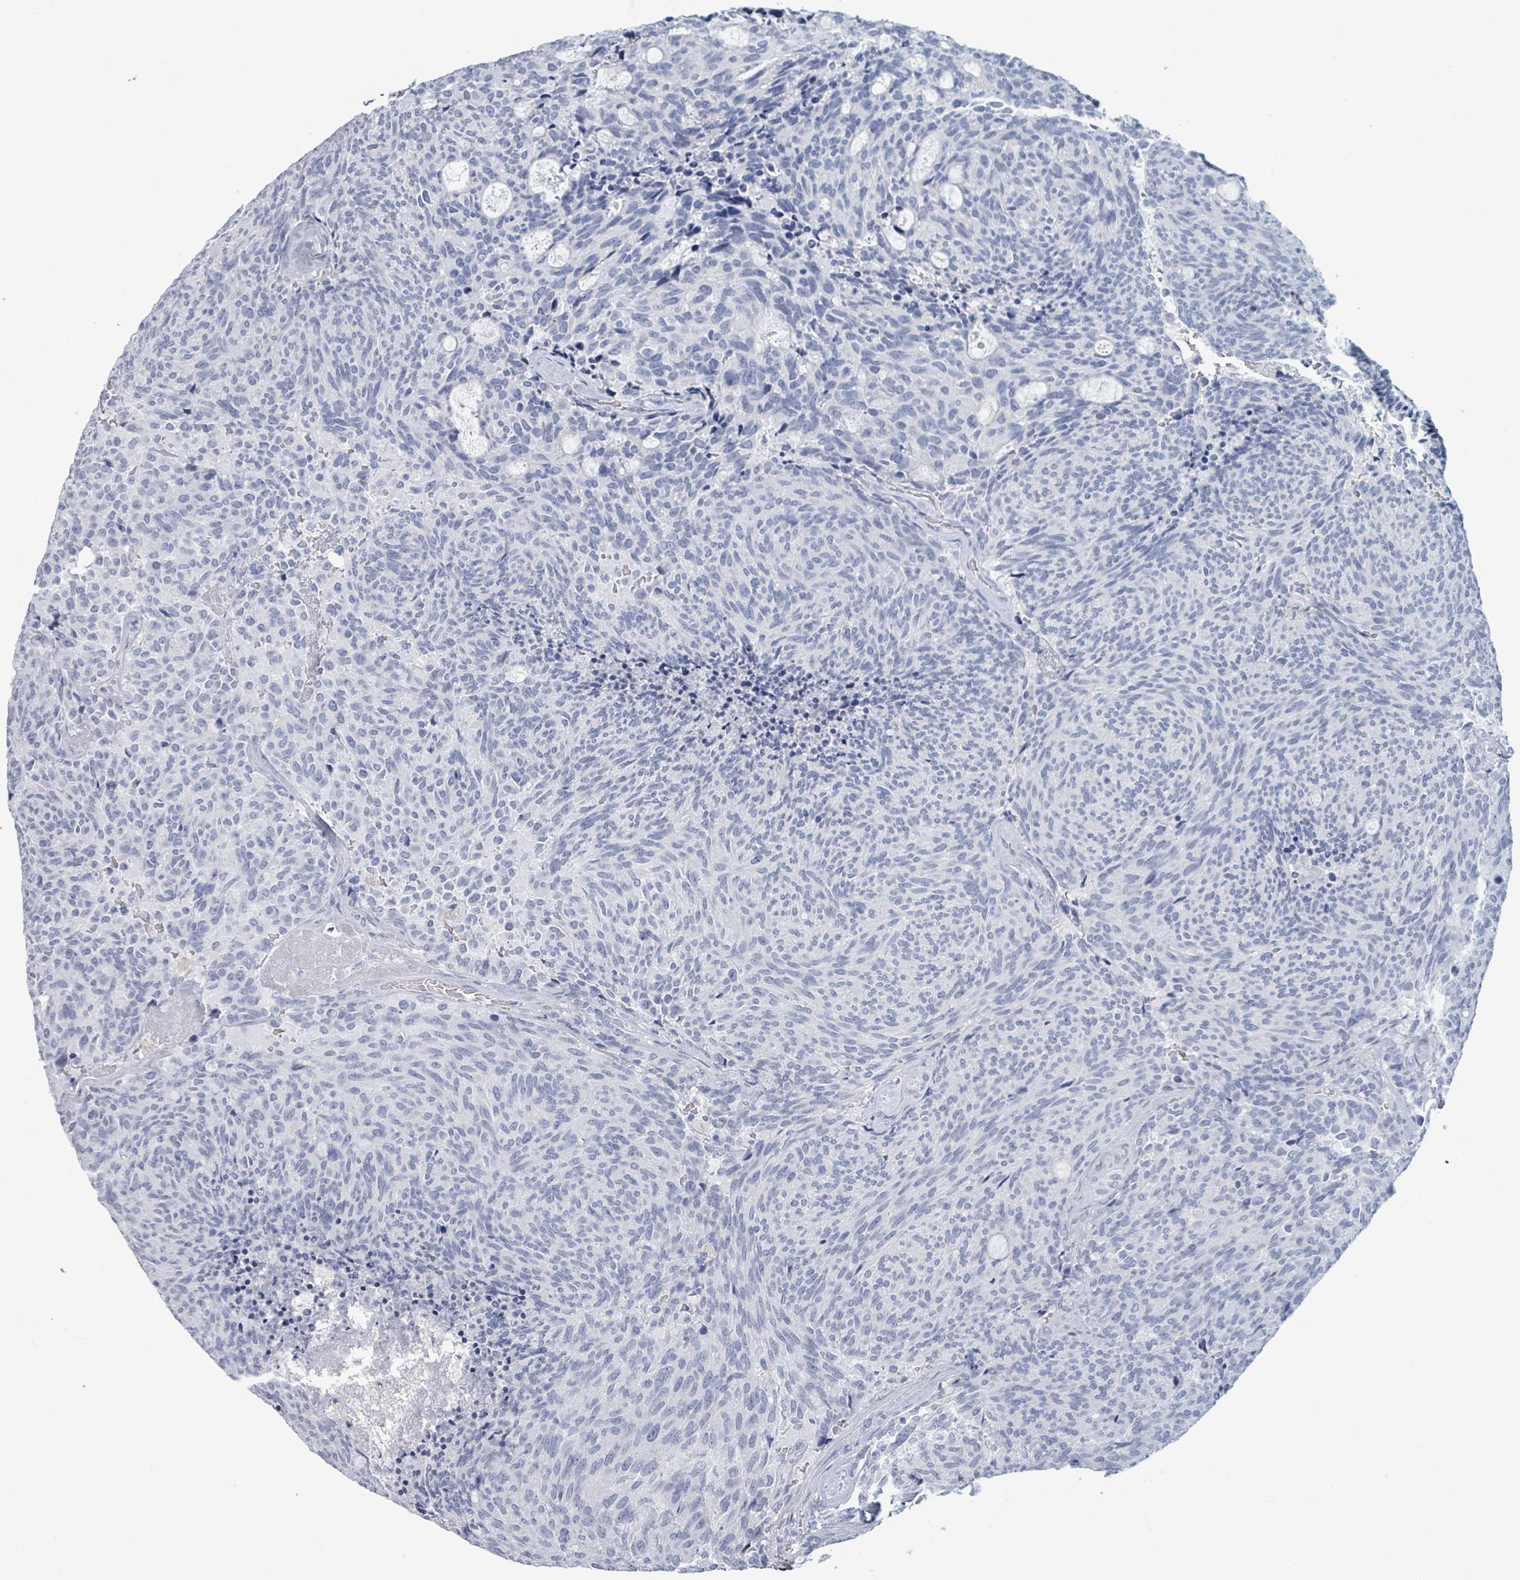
{"staining": {"intensity": "negative", "quantity": "none", "location": "none"}, "tissue": "carcinoid", "cell_type": "Tumor cells", "image_type": "cancer", "snomed": [{"axis": "morphology", "description": "Carcinoid, malignant, NOS"}, {"axis": "topography", "description": "Pancreas"}], "caption": "IHC micrograph of carcinoid (malignant) stained for a protein (brown), which displays no staining in tumor cells.", "gene": "VPS13D", "patient": {"sex": "female", "age": 54}}